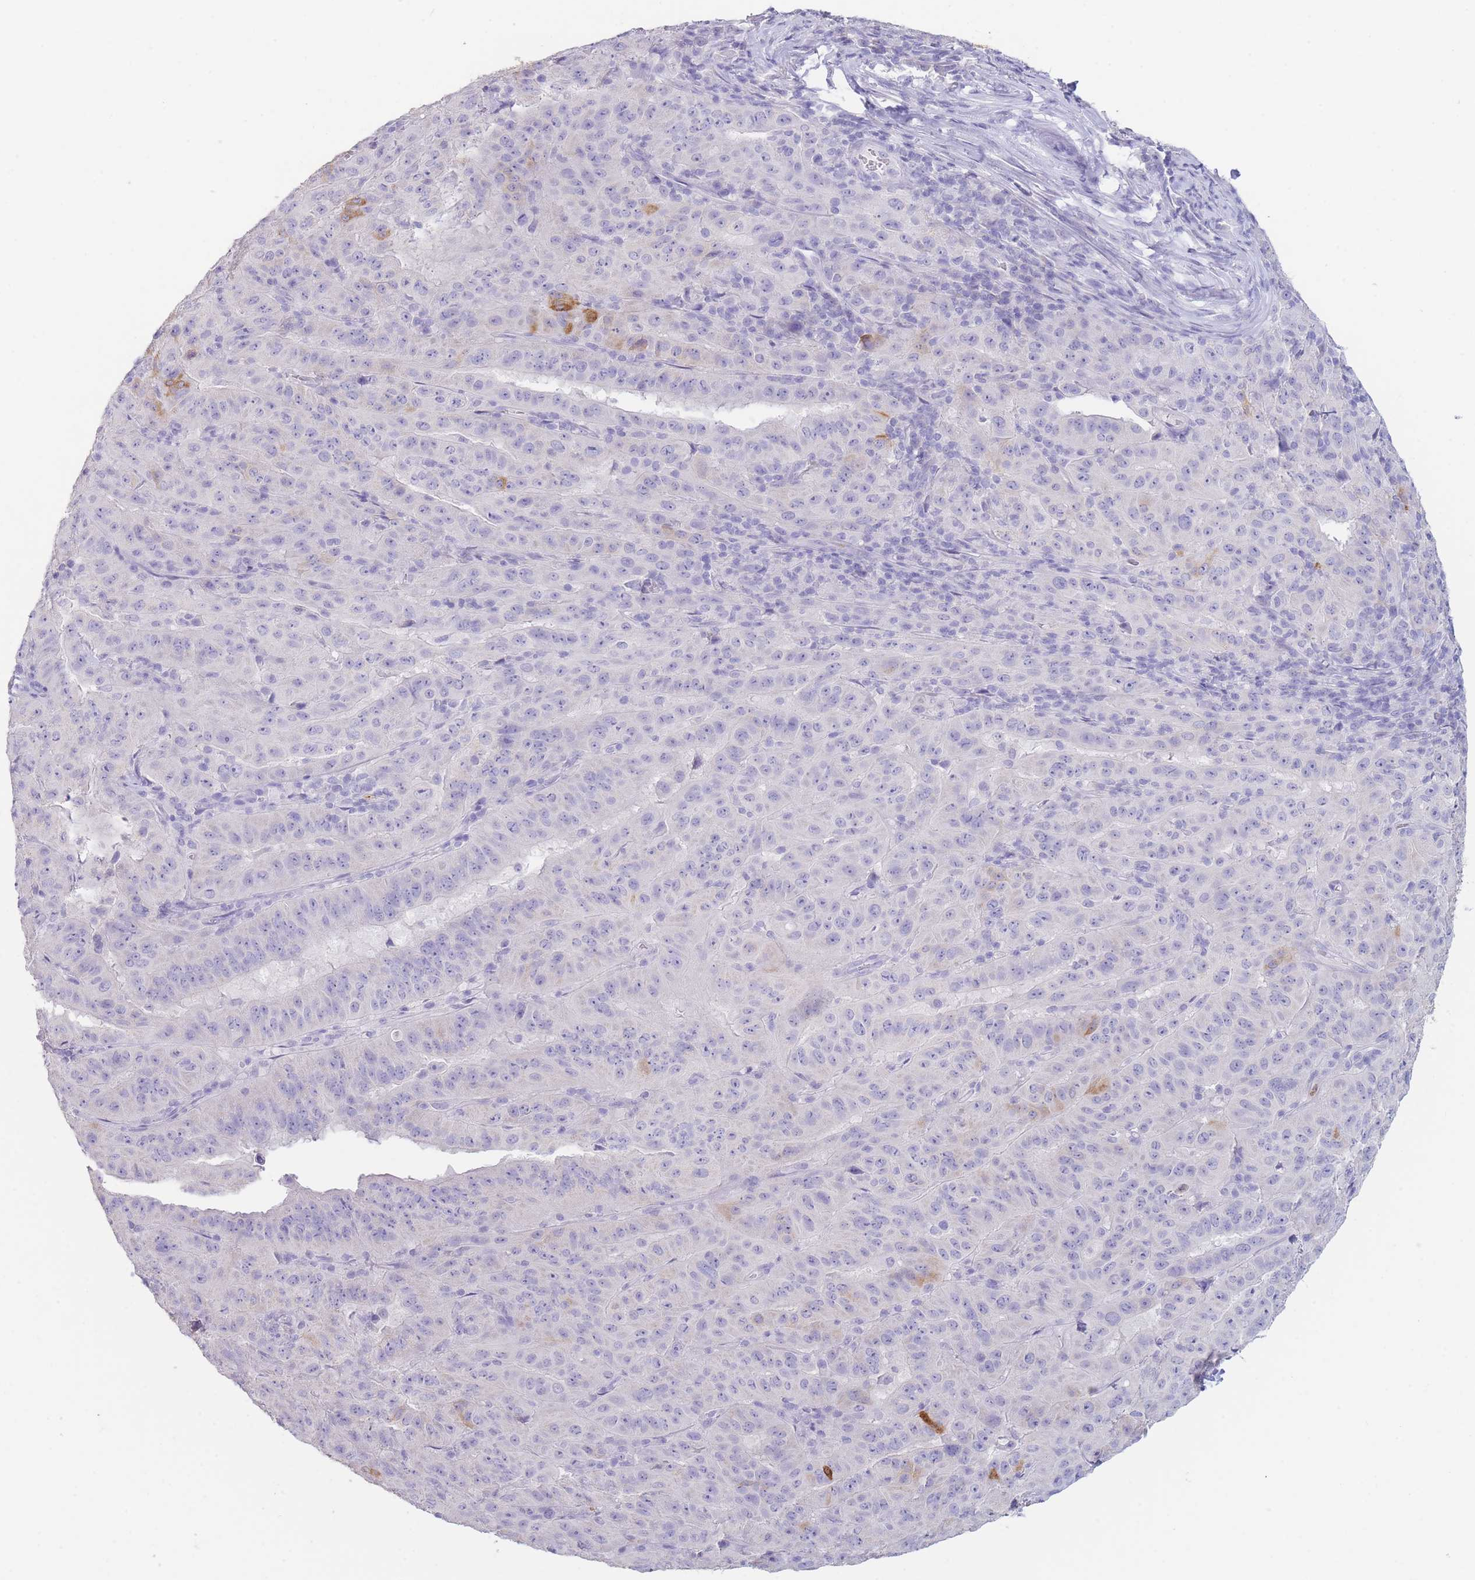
{"staining": {"intensity": "negative", "quantity": "none", "location": "none"}, "tissue": "pancreatic cancer", "cell_type": "Tumor cells", "image_type": "cancer", "snomed": [{"axis": "morphology", "description": "Adenocarcinoma, NOS"}, {"axis": "topography", "description": "Pancreas"}], "caption": "Immunohistochemistry (IHC) image of neoplastic tissue: human pancreatic cancer (adenocarcinoma) stained with DAB (3,3'-diaminobenzidine) exhibits no significant protein staining in tumor cells.", "gene": "ZNF627", "patient": {"sex": "male", "age": 63}}